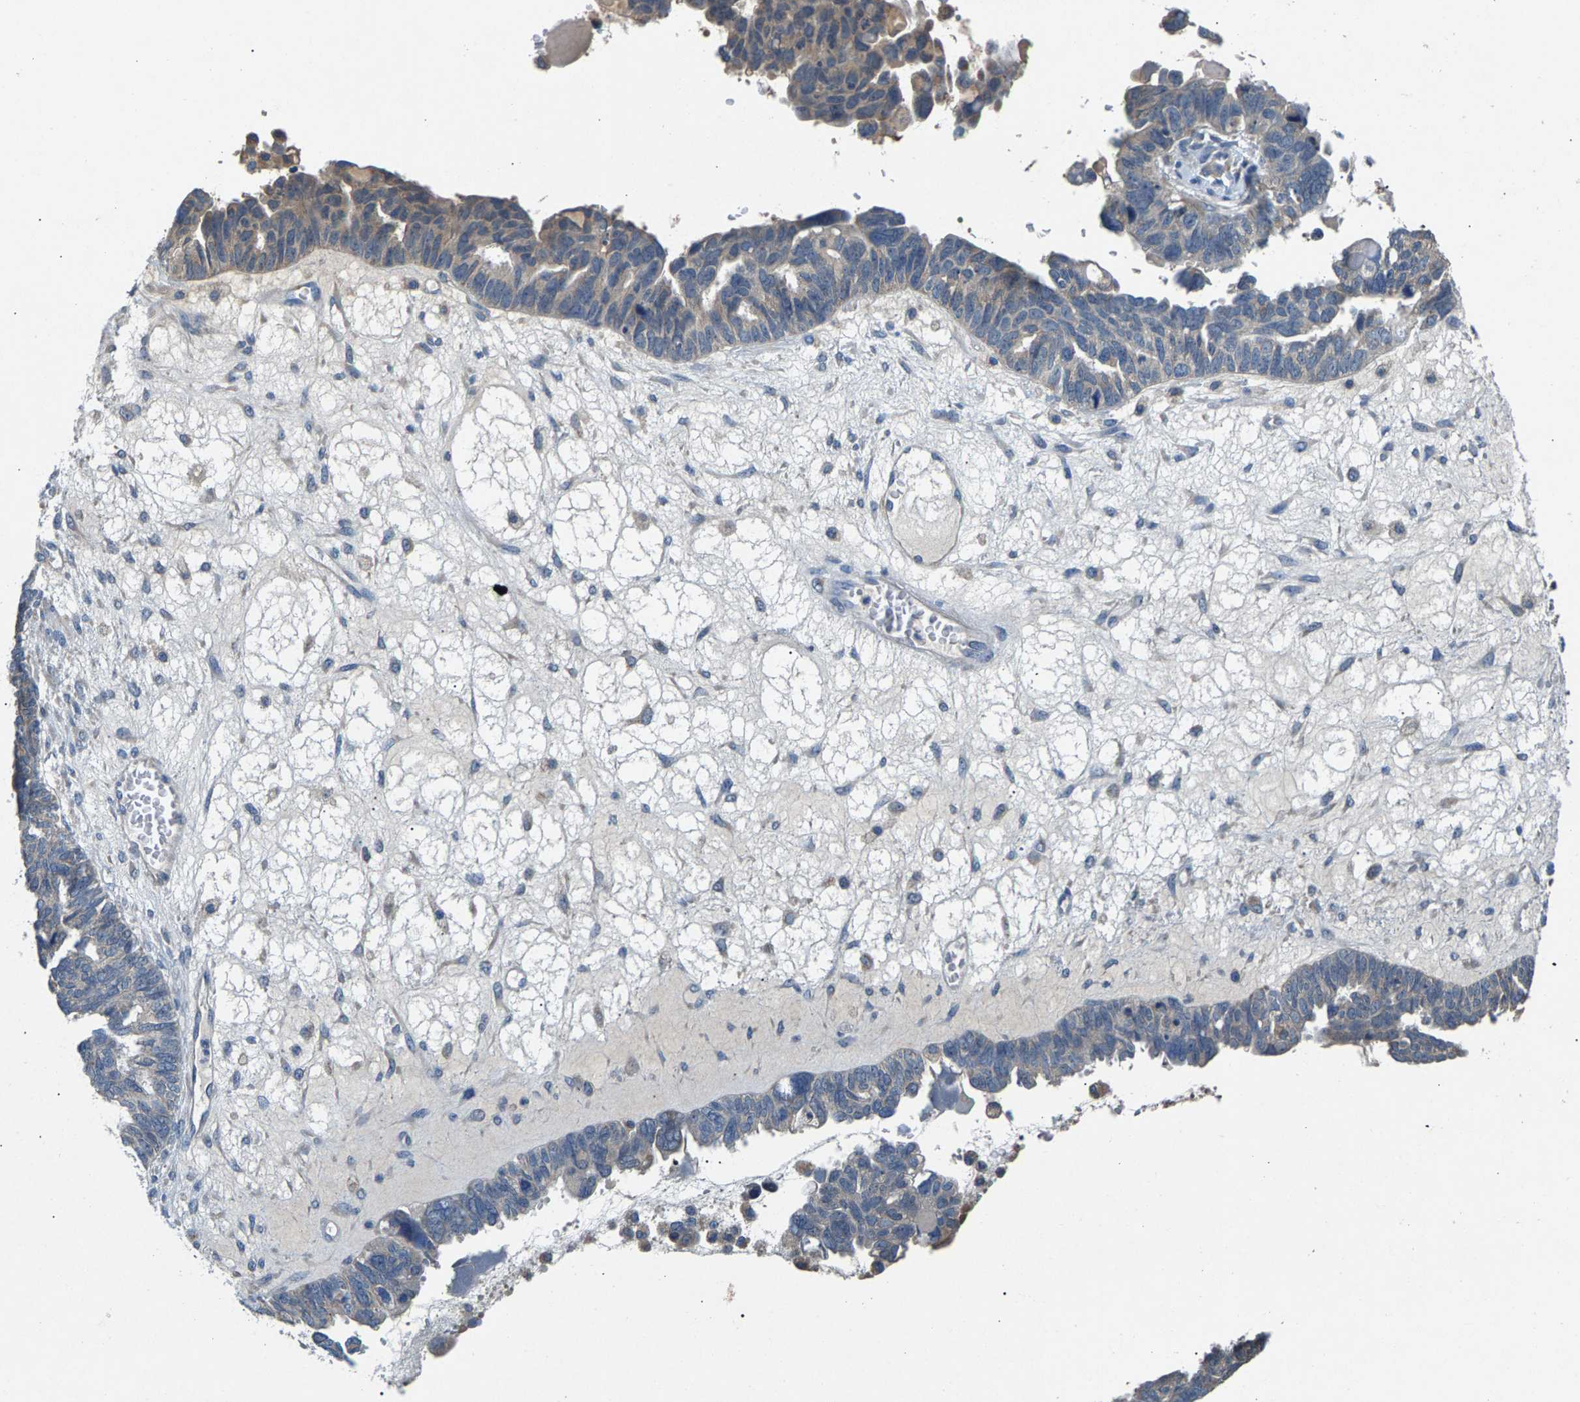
{"staining": {"intensity": "weak", "quantity": "<25%", "location": "cytoplasmic/membranous"}, "tissue": "ovarian cancer", "cell_type": "Tumor cells", "image_type": "cancer", "snomed": [{"axis": "morphology", "description": "Cystadenocarcinoma, serous, NOS"}, {"axis": "topography", "description": "Ovary"}], "caption": "Immunohistochemistry (IHC) of ovarian cancer shows no positivity in tumor cells.", "gene": "NT5C", "patient": {"sex": "female", "age": 79}}